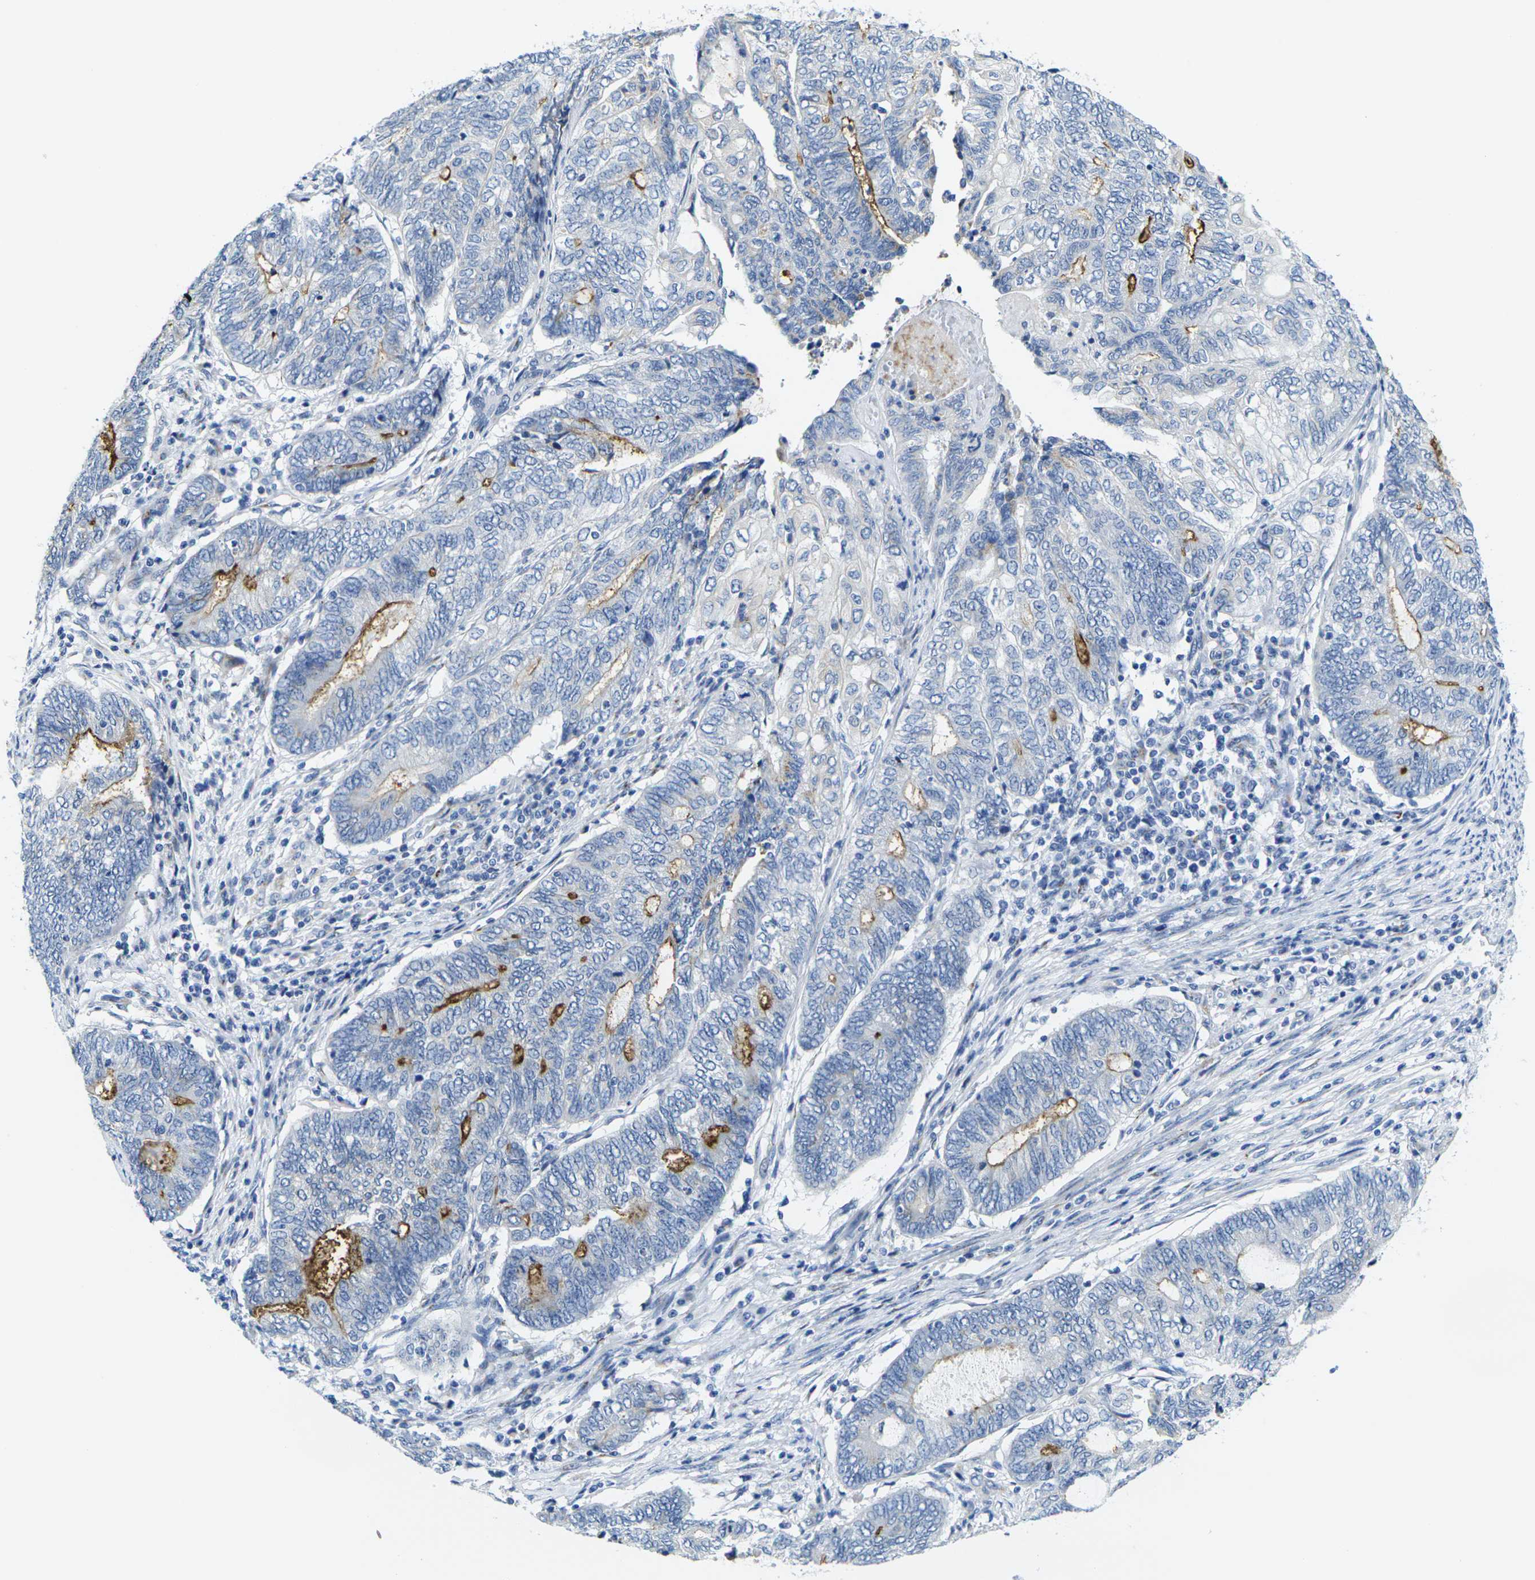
{"staining": {"intensity": "strong", "quantity": "<25%", "location": "cytoplasmic/membranous"}, "tissue": "endometrial cancer", "cell_type": "Tumor cells", "image_type": "cancer", "snomed": [{"axis": "morphology", "description": "Adenocarcinoma, NOS"}, {"axis": "topography", "description": "Uterus"}, {"axis": "topography", "description": "Endometrium"}], "caption": "High-power microscopy captured an immunohistochemistry photomicrograph of endometrial cancer (adenocarcinoma), revealing strong cytoplasmic/membranous positivity in about <25% of tumor cells.", "gene": "CRK", "patient": {"sex": "female", "age": 70}}